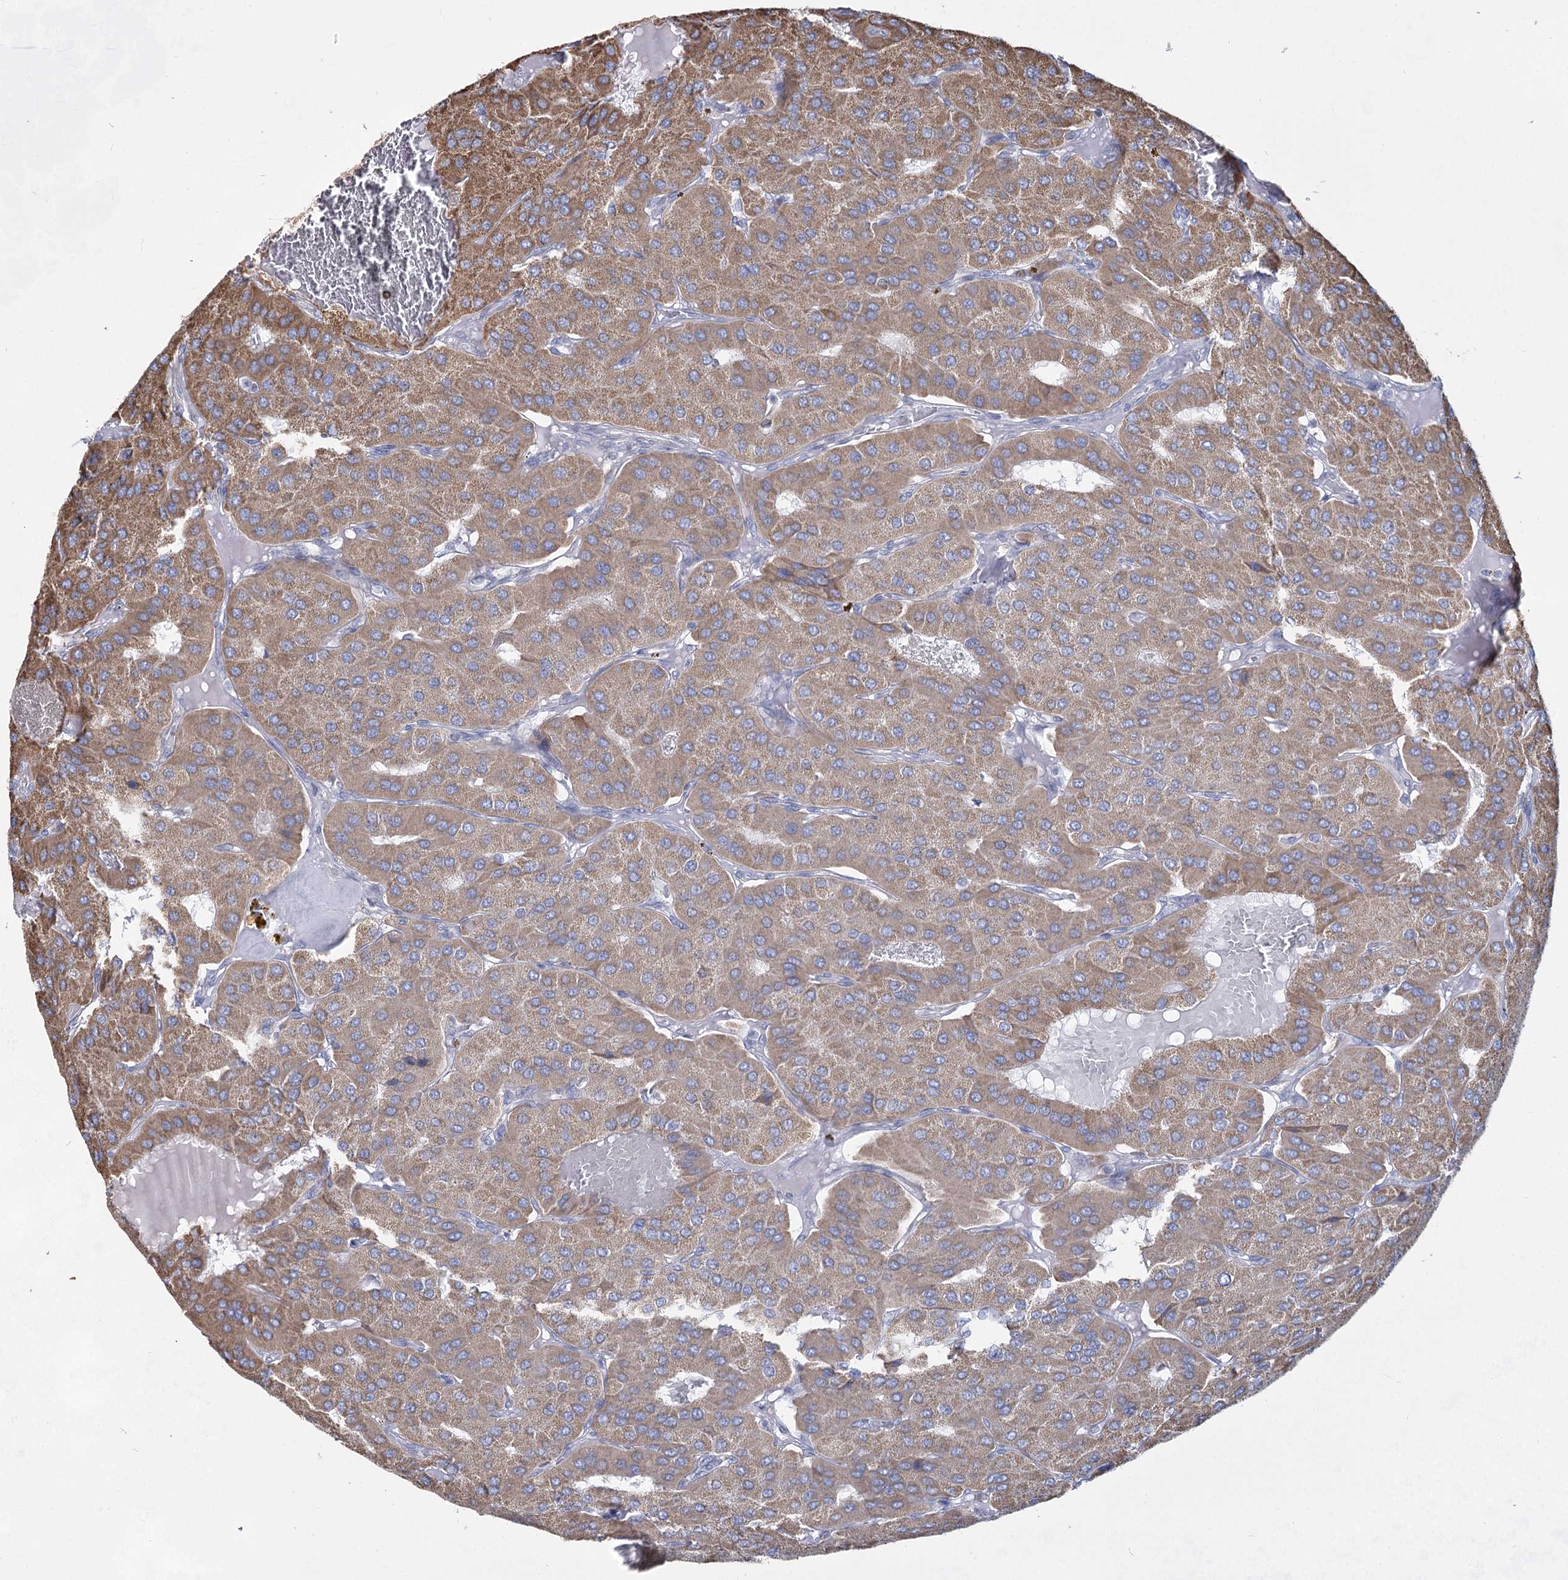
{"staining": {"intensity": "moderate", "quantity": ">75%", "location": "cytoplasmic/membranous"}, "tissue": "parathyroid gland", "cell_type": "Glandular cells", "image_type": "normal", "snomed": [{"axis": "morphology", "description": "Normal tissue, NOS"}, {"axis": "morphology", "description": "Adenoma, NOS"}, {"axis": "topography", "description": "Parathyroid gland"}], "caption": "Immunohistochemical staining of normal parathyroid gland reveals >75% levels of moderate cytoplasmic/membranous protein expression in approximately >75% of glandular cells.", "gene": "CCDC73", "patient": {"sex": "female", "age": 86}}